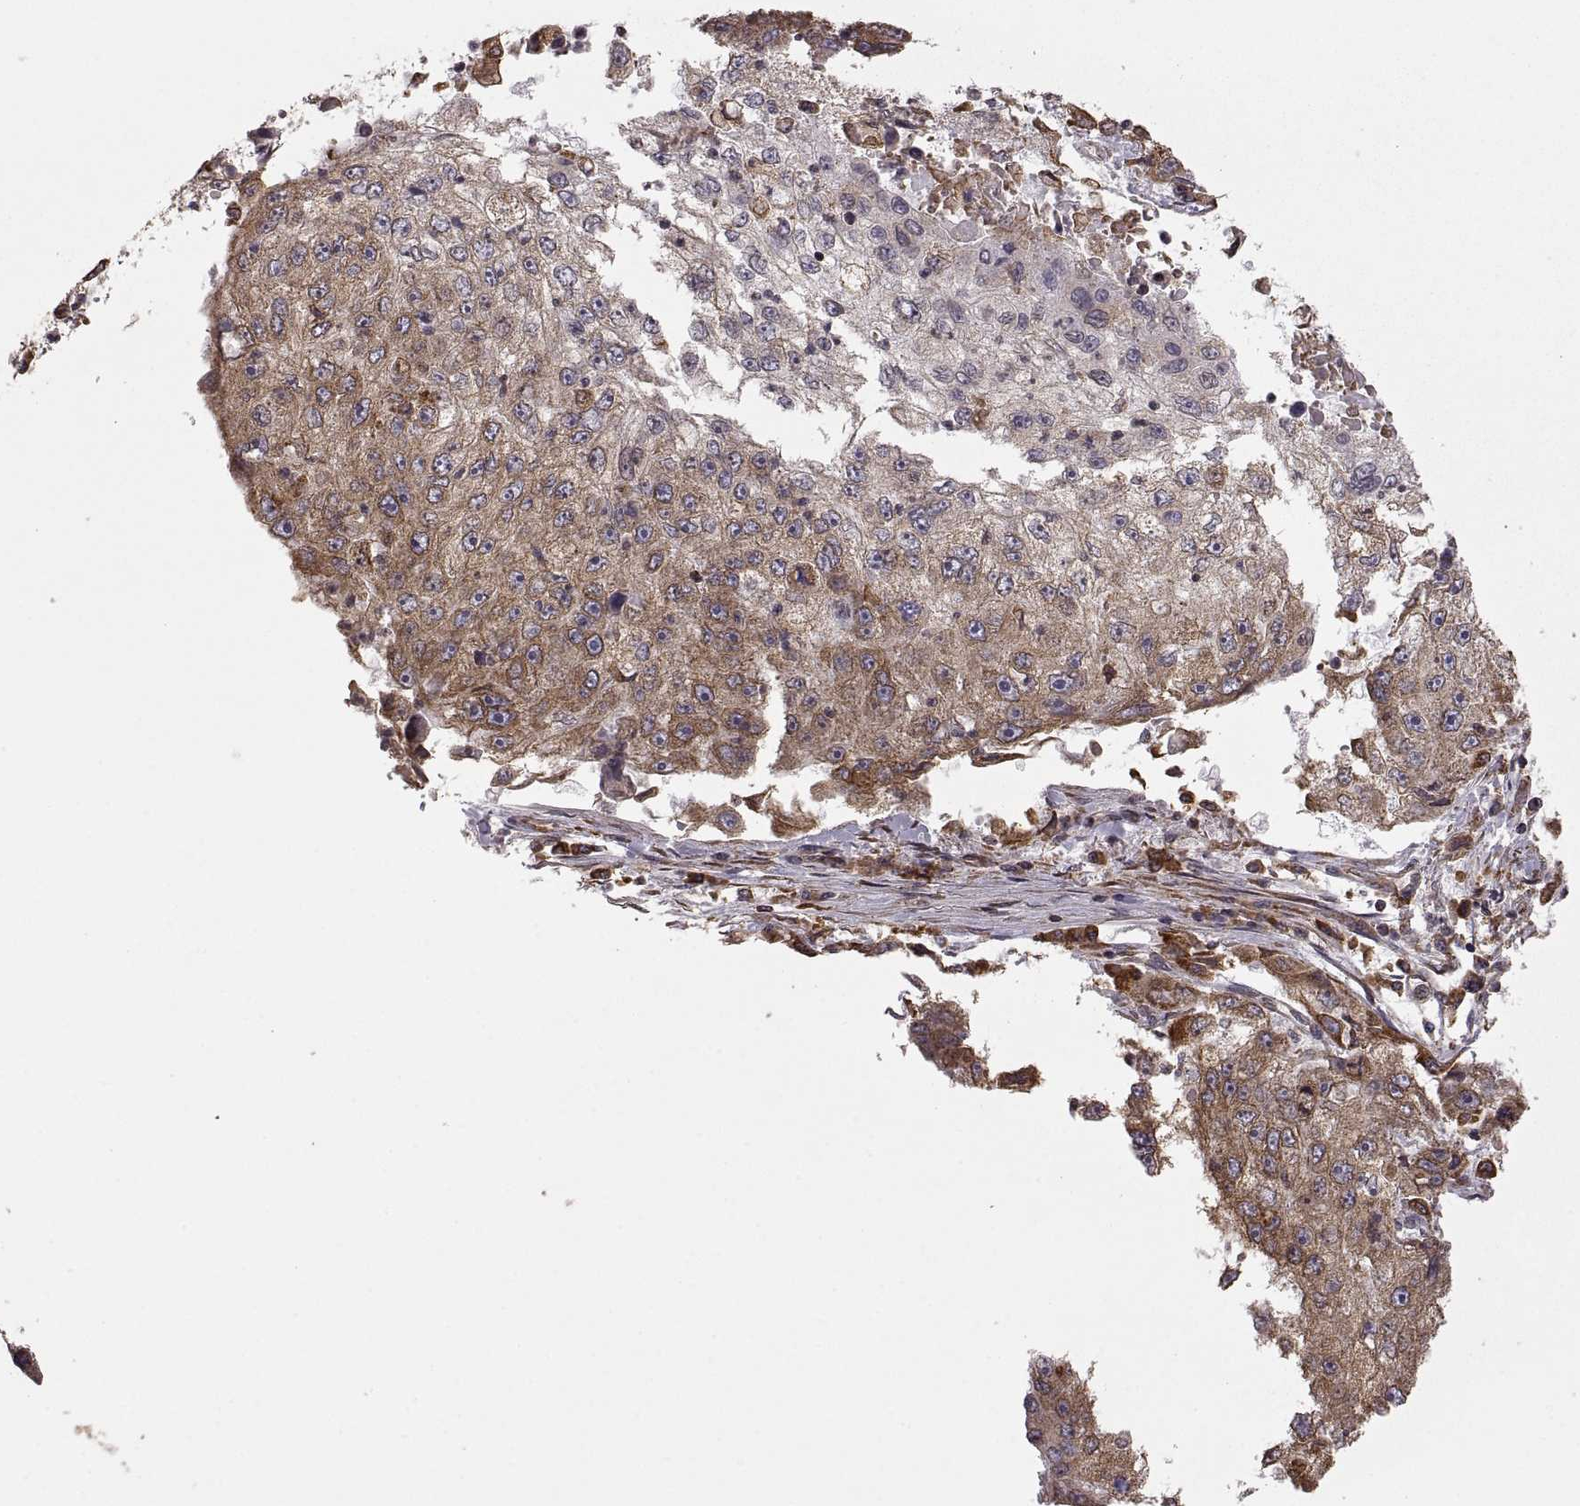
{"staining": {"intensity": "strong", "quantity": "<25%", "location": "cytoplasmic/membranous"}, "tissue": "cervical cancer", "cell_type": "Tumor cells", "image_type": "cancer", "snomed": [{"axis": "morphology", "description": "Squamous cell carcinoma, NOS"}, {"axis": "topography", "description": "Cervix"}], "caption": "Squamous cell carcinoma (cervical) was stained to show a protein in brown. There is medium levels of strong cytoplasmic/membranous expression in about <25% of tumor cells.", "gene": "PDIA3", "patient": {"sex": "female", "age": 36}}